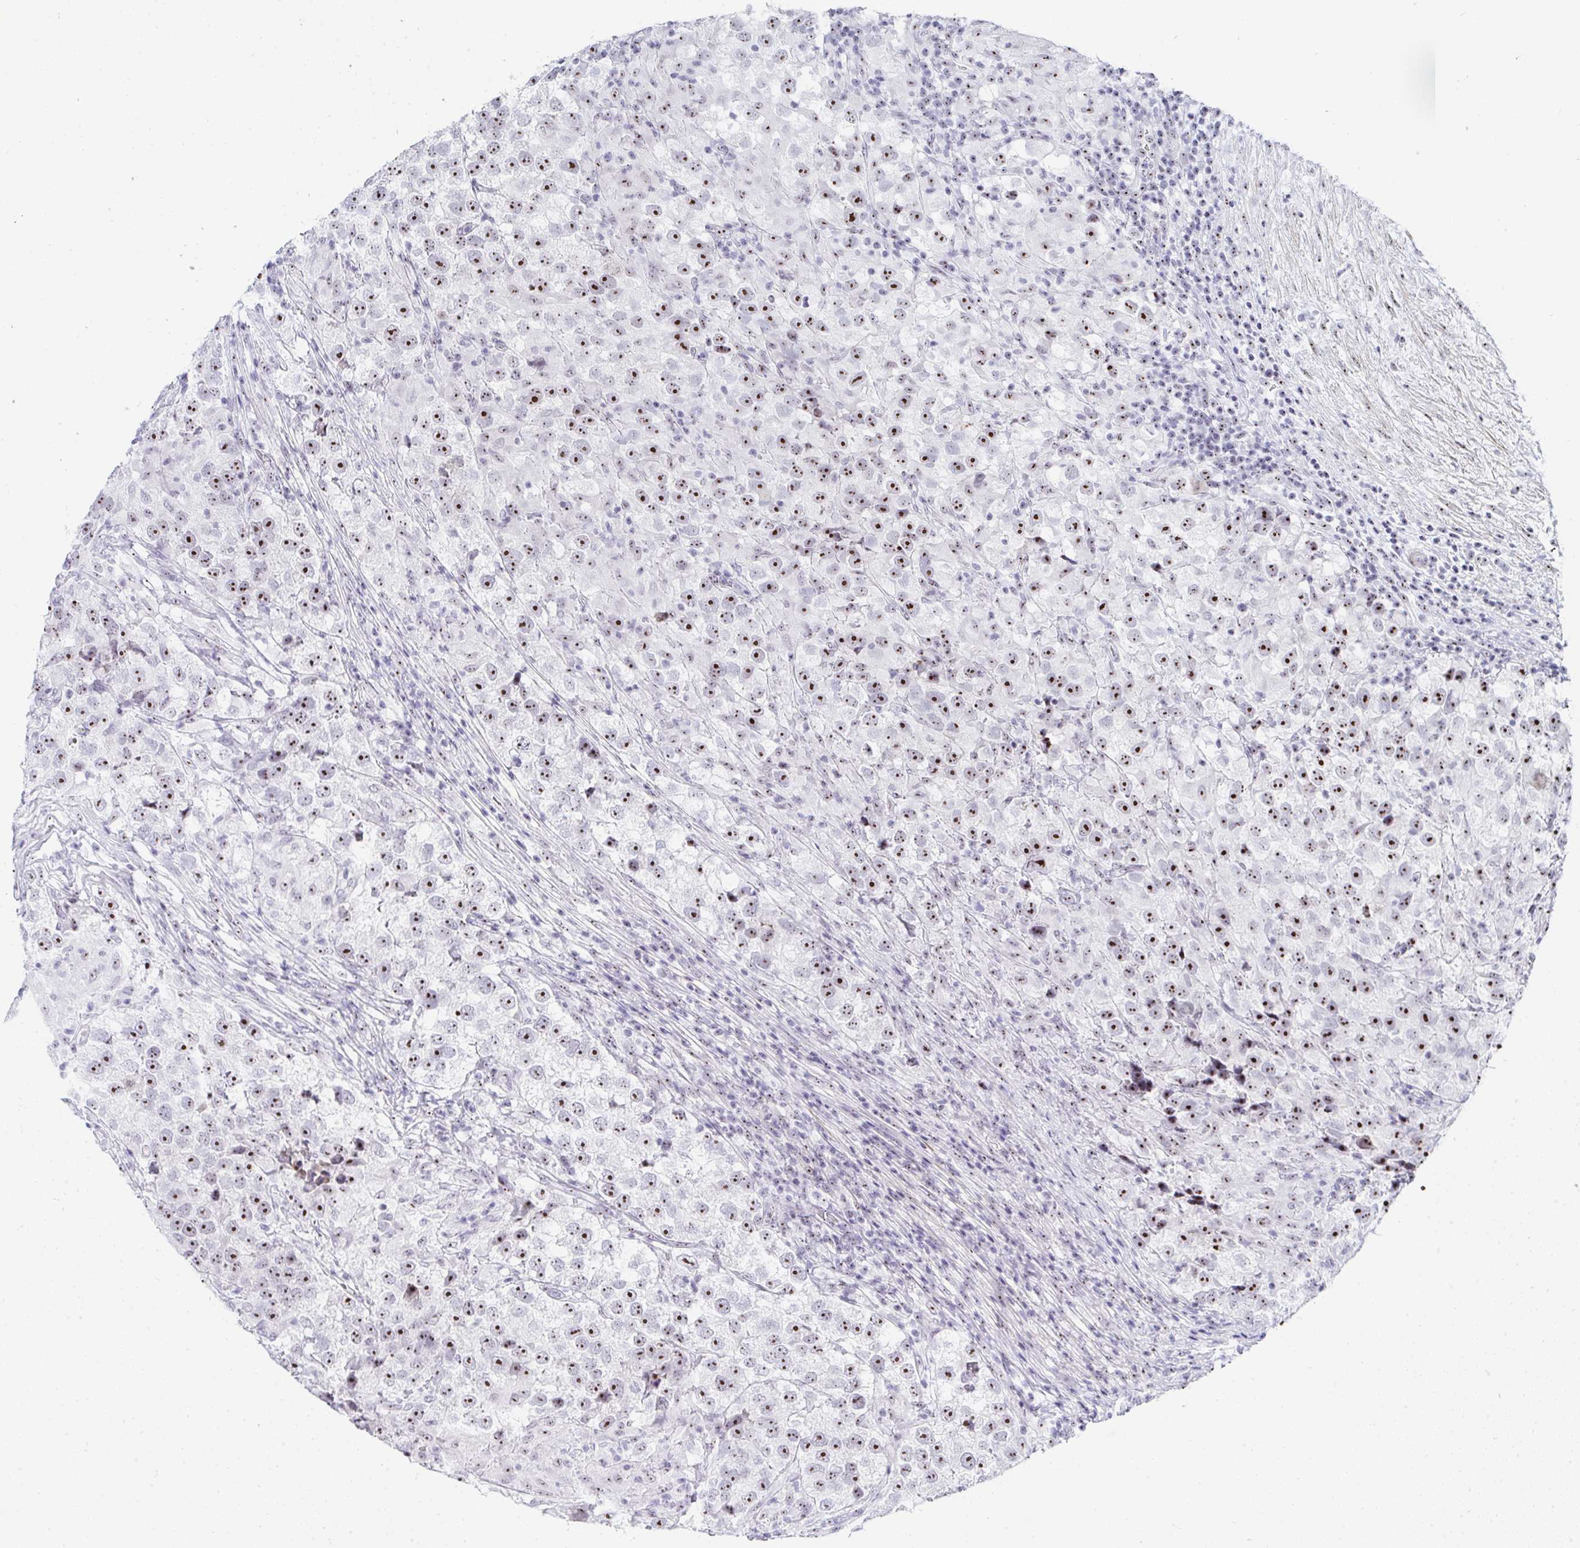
{"staining": {"intensity": "strong", "quantity": ">75%", "location": "nuclear"}, "tissue": "testis cancer", "cell_type": "Tumor cells", "image_type": "cancer", "snomed": [{"axis": "morphology", "description": "Seminoma, NOS"}, {"axis": "topography", "description": "Testis"}], "caption": "Human testis cancer stained with a brown dye shows strong nuclear positive staining in about >75% of tumor cells.", "gene": "NOP10", "patient": {"sex": "male", "age": 46}}